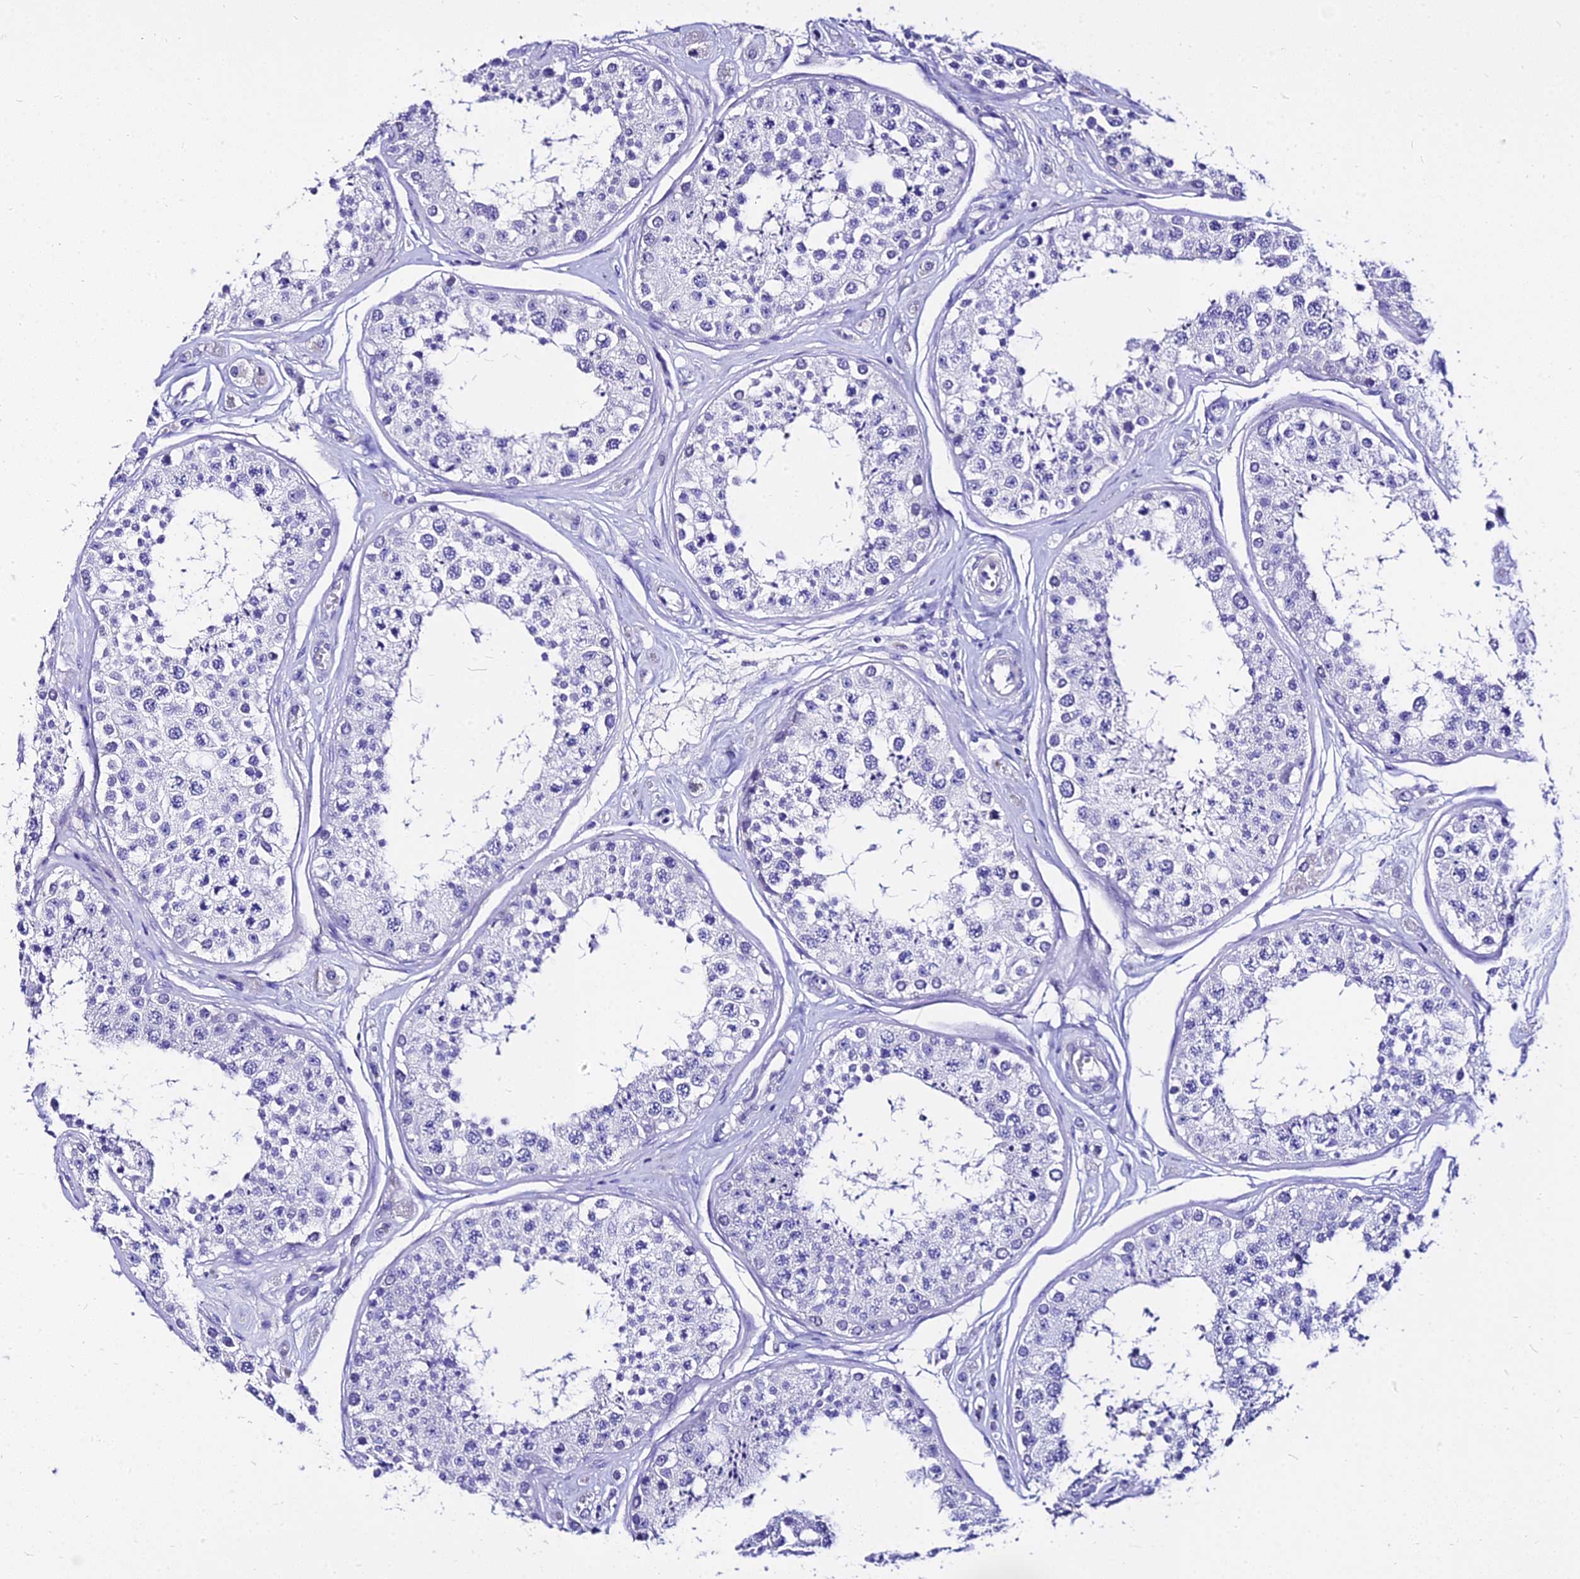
{"staining": {"intensity": "negative", "quantity": "none", "location": "none"}, "tissue": "testis", "cell_type": "Cells in seminiferous ducts", "image_type": "normal", "snomed": [{"axis": "morphology", "description": "Normal tissue, NOS"}, {"axis": "topography", "description": "Testis"}], "caption": "Image shows no significant protein expression in cells in seminiferous ducts of normal testis.", "gene": "DEFB106A", "patient": {"sex": "male", "age": 25}}